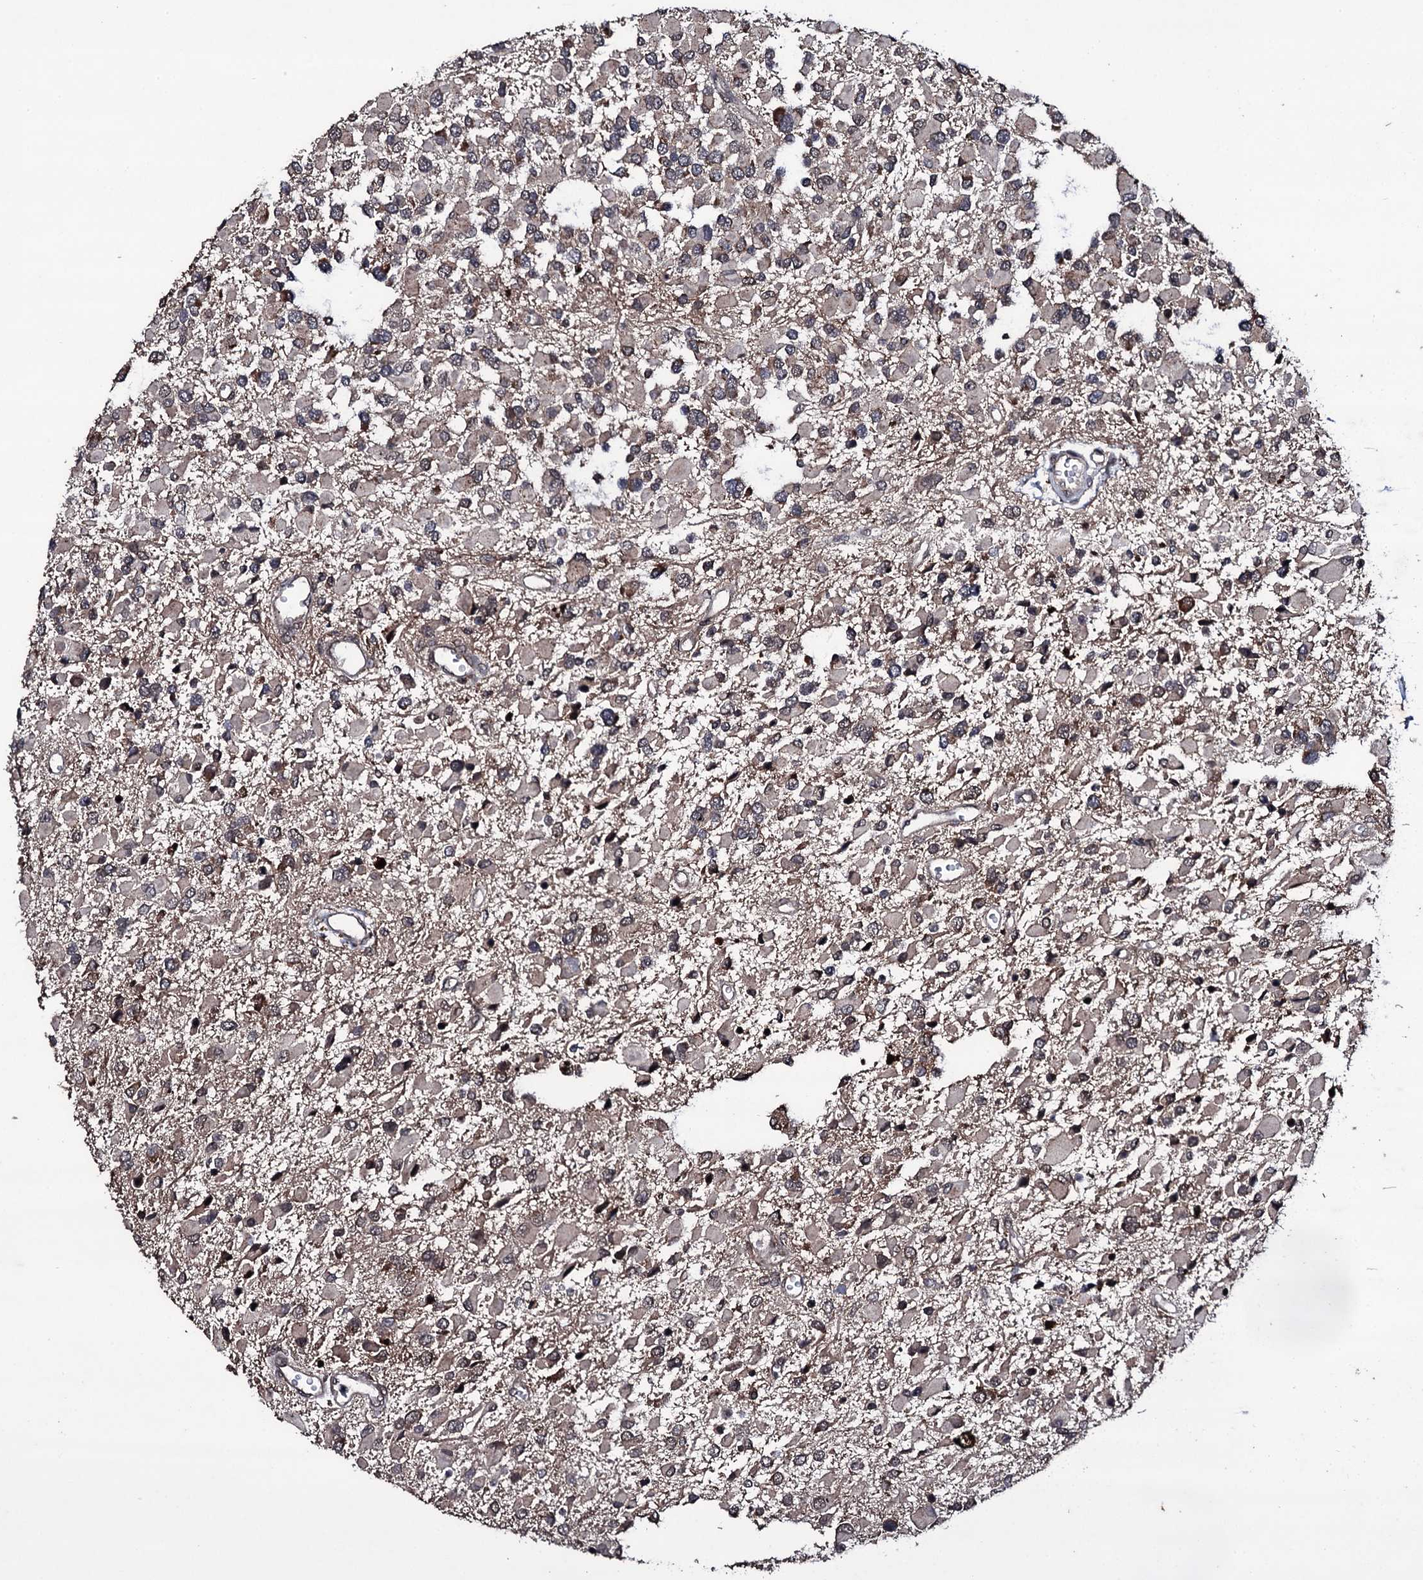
{"staining": {"intensity": "negative", "quantity": "none", "location": "none"}, "tissue": "glioma", "cell_type": "Tumor cells", "image_type": "cancer", "snomed": [{"axis": "morphology", "description": "Glioma, malignant, High grade"}, {"axis": "topography", "description": "Brain"}], "caption": "A high-resolution photomicrograph shows immunohistochemistry staining of malignant high-grade glioma, which displays no significant expression in tumor cells.", "gene": "MRPS31", "patient": {"sex": "male", "age": 53}}